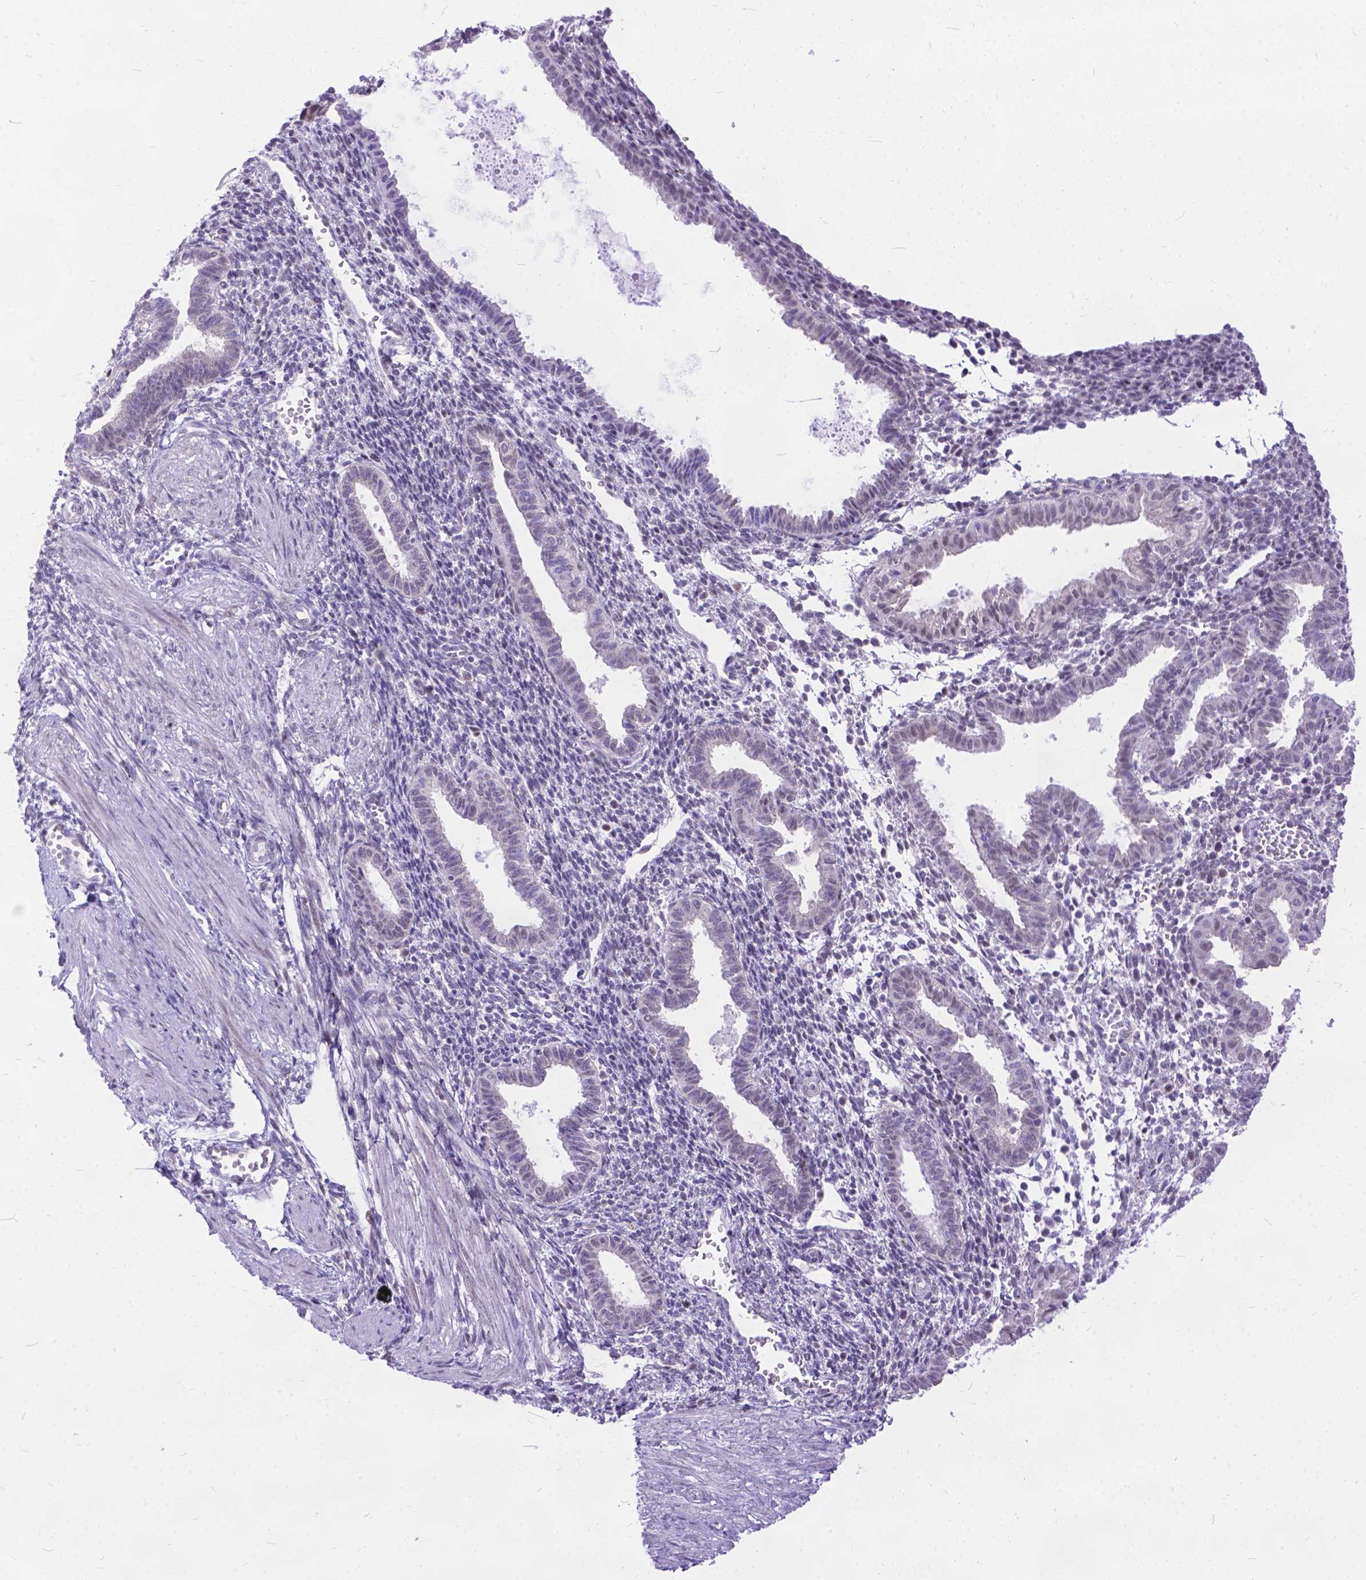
{"staining": {"intensity": "weak", "quantity": "25%-75%", "location": "nuclear"}, "tissue": "endometrium", "cell_type": "Cells in endometrial stroma", "image_type": "normal", "snomed": [{"axis": "morphology", "description": "Normal tissue, NOS"}, {"axis": "topography", "description": "Endometrium"}], "caption": "Endometrium was stained to show a protein in brown. There is low levels of weak nuclear staining in approximately 25%-75% of cells in endometrial stroma. Nuclei are stained in blue.", "gene": "FAM124B", "patient": {"sex": "female", "age": 37}}